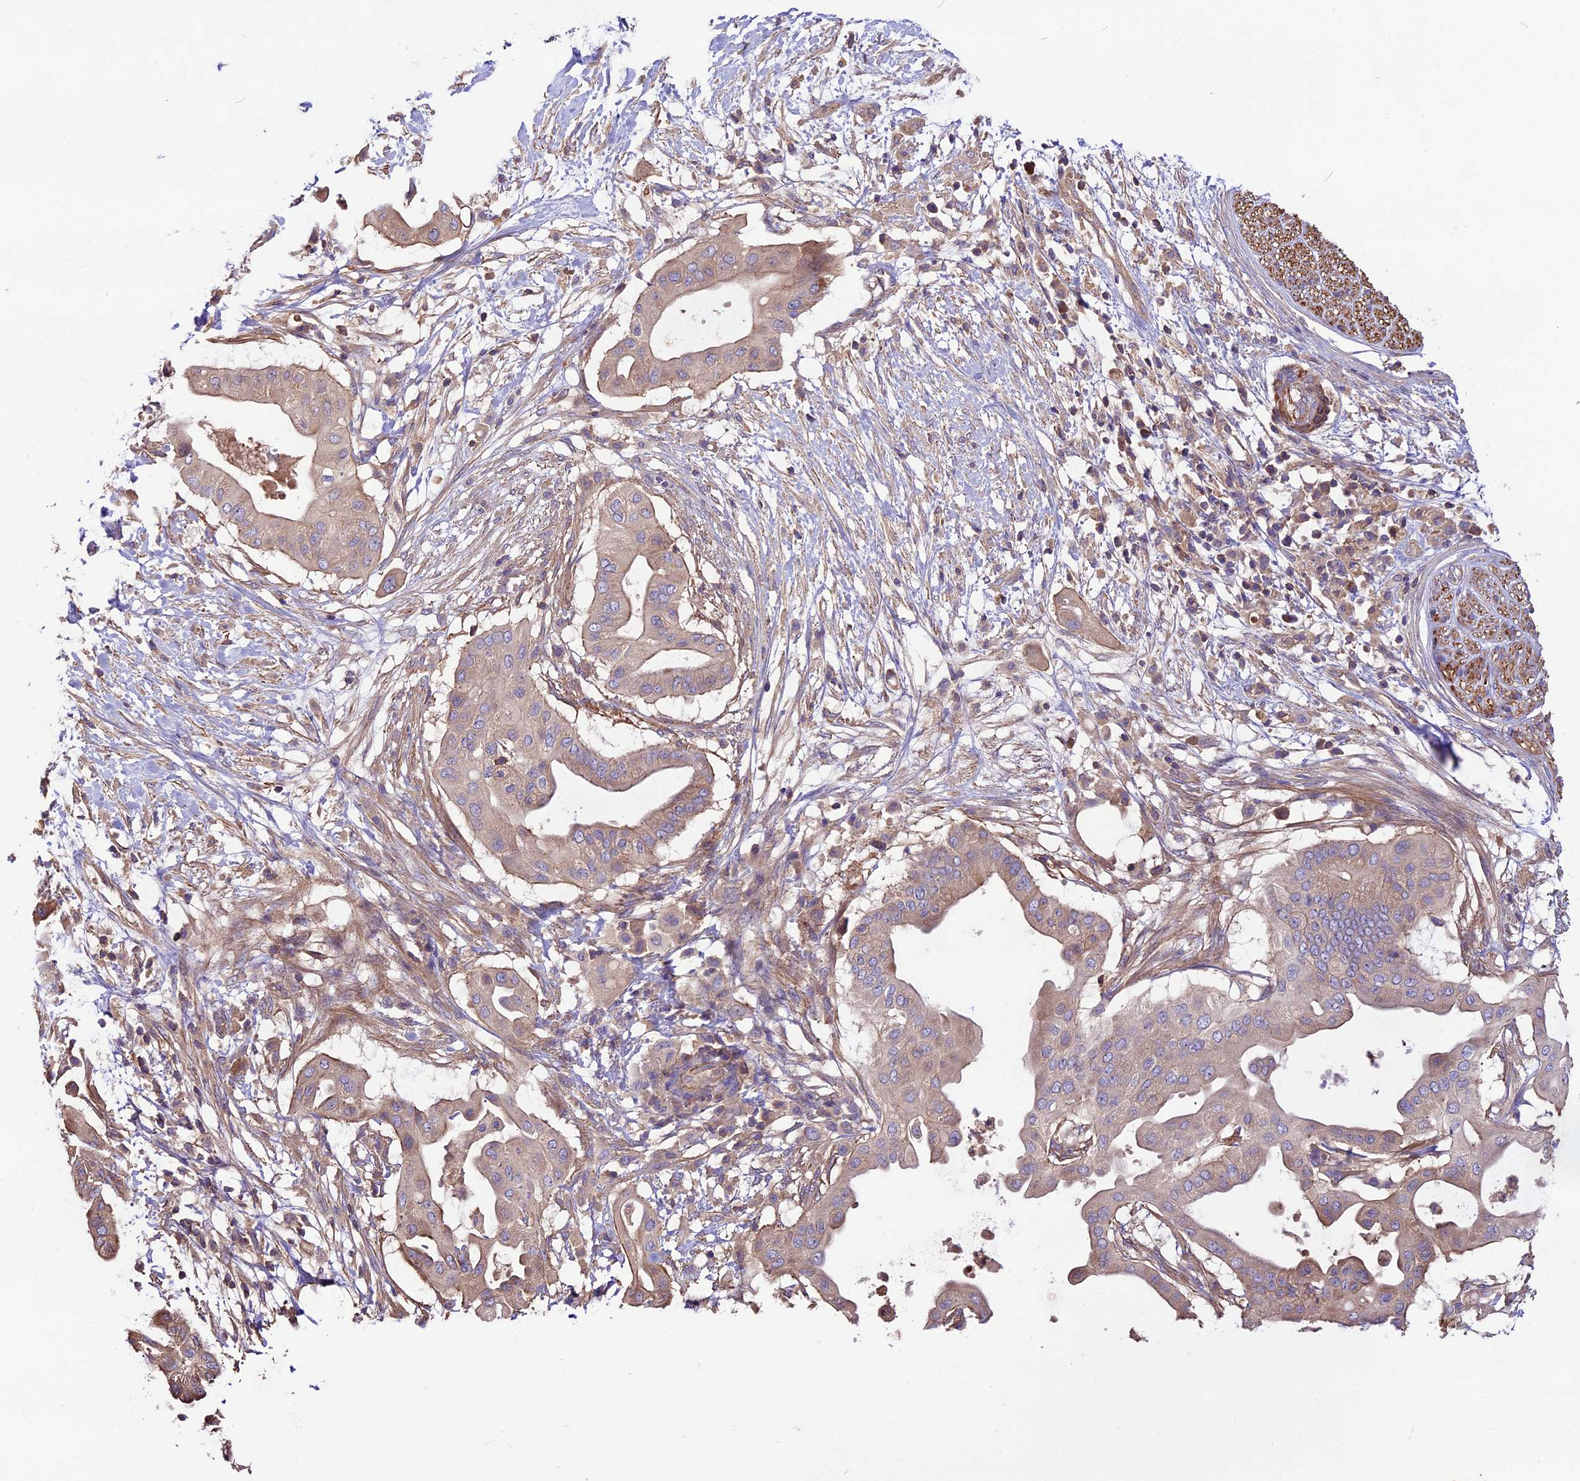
{"staining": {"intensity": "weak", "quantity": ">75%", "location": "cytoplasmic/membranous"}, "tissue": "pancreatic cancer", "cell_type": "Tumor cells", "image_type": "cancer", "snomed": [{"axis": "morphology", "description": "Adenocarcinoma, NOS"}, {"axis": "topography", "description": "Pancreas"}], "caption": "Pancreatic adenocarcinoma was stained to show a protein in brown. There is low levels of weak cytoplasmic/membranous positivity in approximately >75% of tumor cells. The protein of interest is stained brown, and the nuclei are stained in blue (DAB (3,3'-diaminobenzidine) IHC with brightfield microscopy, high magnification).", "gene": "ANO3", "patient": {"sex": "male", "age": 68}}